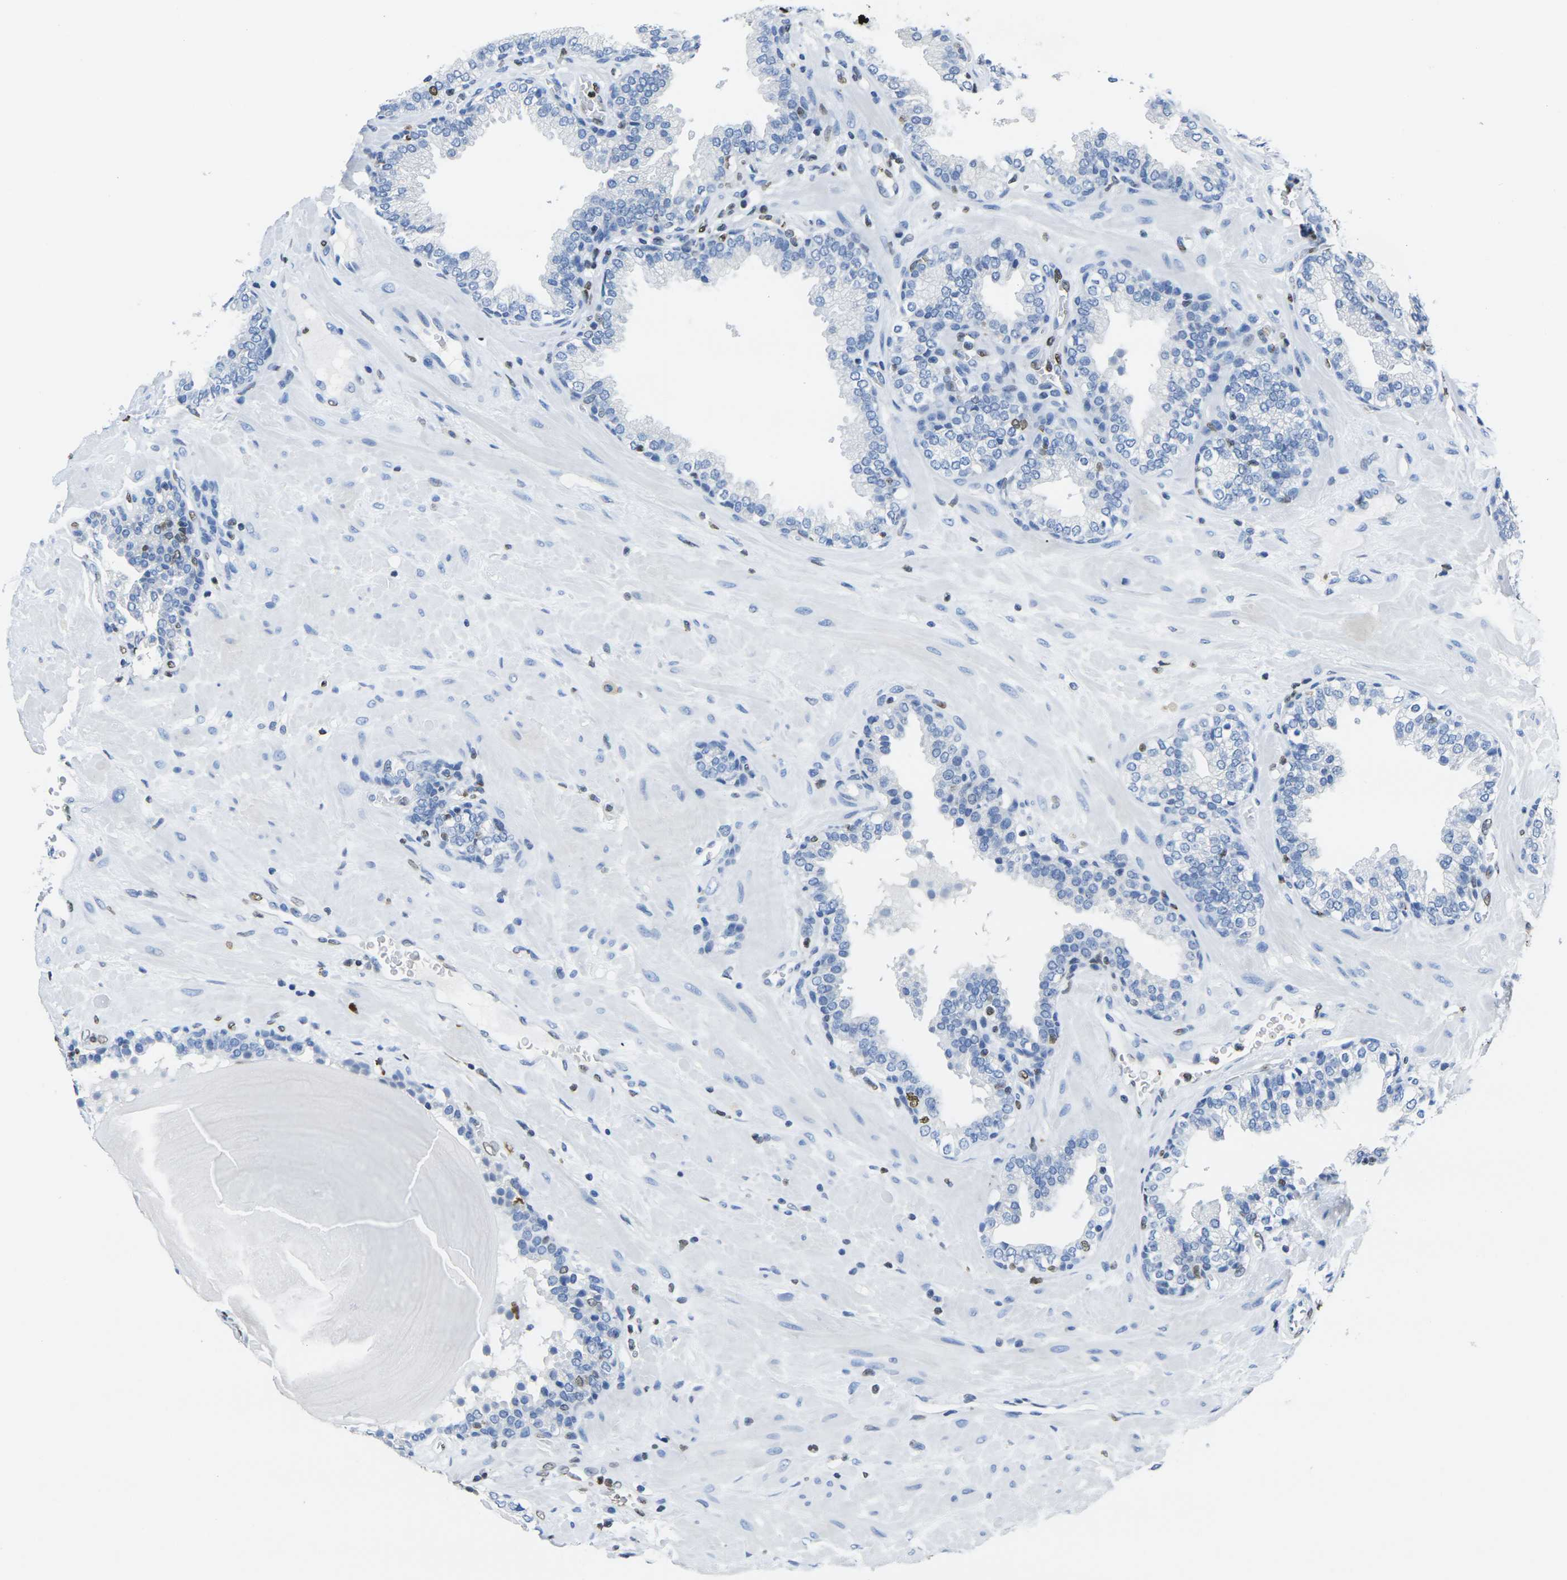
{"staining": {"intensity": "strong", "quantity": "<25%", "location": "nuclear"}, "tissue": "prostate", "cell_type": "Glandular cells", "image_type": "normal", "snomed": [{"axis": "morphology", "description": "Normal tissue, NOS"}, {"axis": "topography", "description": "Prostate"}], "caption": "This image demonstrates unremarkable prostate stained with immunohistochemistry to label a protein in brown. The nuclear of glandular cells show strong positivity for the protein. Nuclei are counter-stained blue.", "gene": "DRAXIN", "patient": {"sex": "male", "age": 51}}